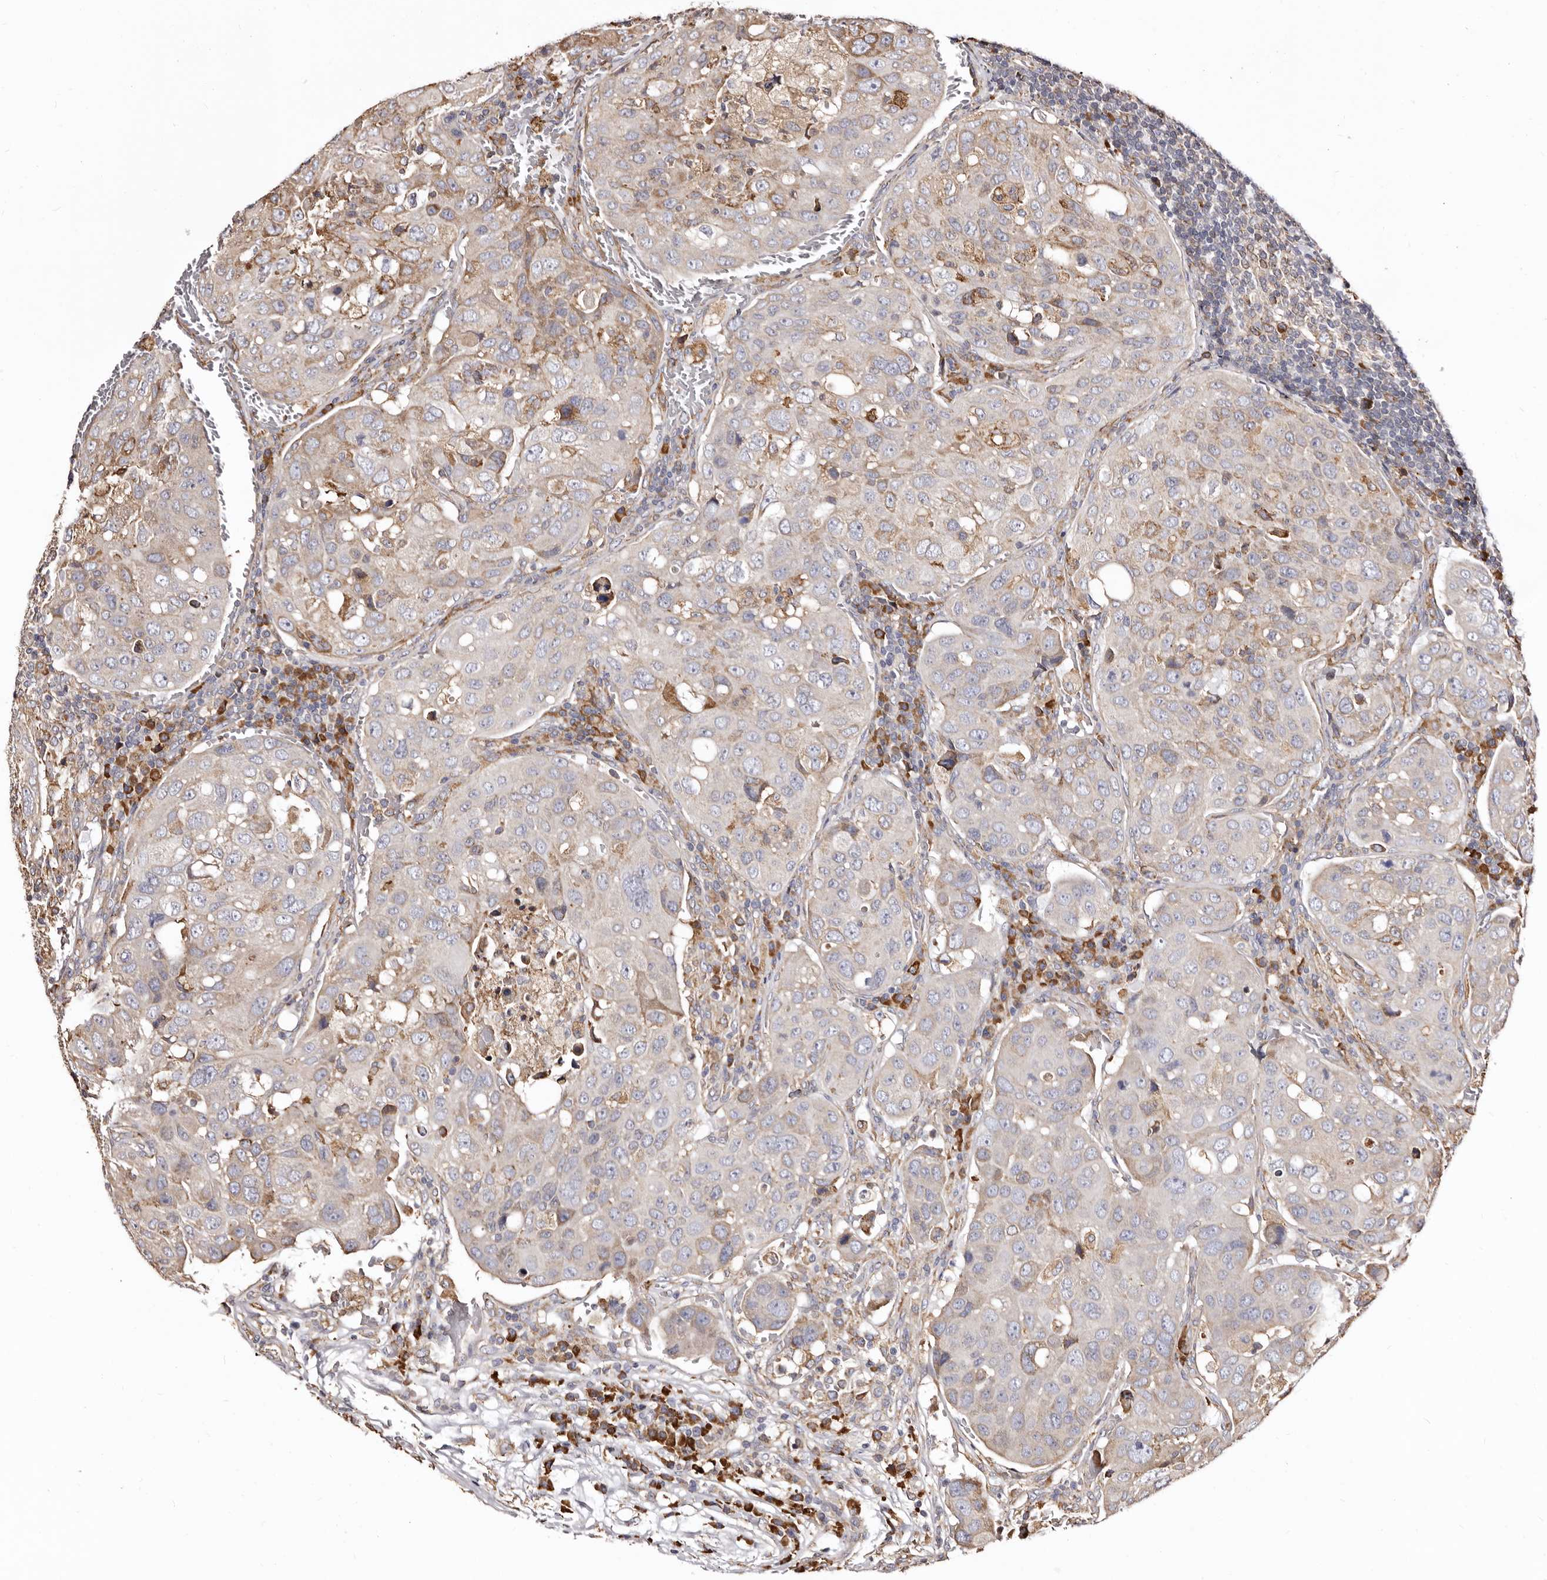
{"staining": {"intensity": "moderate", "quantity": "<25%", "location": "cytoplasmic/membranous"}, "tissue": "urothelial cancer", "cell_type": "Tumor cells", "image_type": "cancer", "snomed": [{"axis": "morphology", "description": "Urothelial carcinoma, High grade"}, {"axis": "topography", "description": "Lymph node"}, {"axis": "topography", "description": "Urinary bladder"}], "caption": "Protein staining shows moderate cytoplasmic/membranous expression in about <25% of tumor cells in urothelial carcinoma (high-grade). (brown staining indicates protein expression, while blue staining denotes nuclei).", "gene": "ACBD6", "patient": {"sex": "male", "age": 51}}